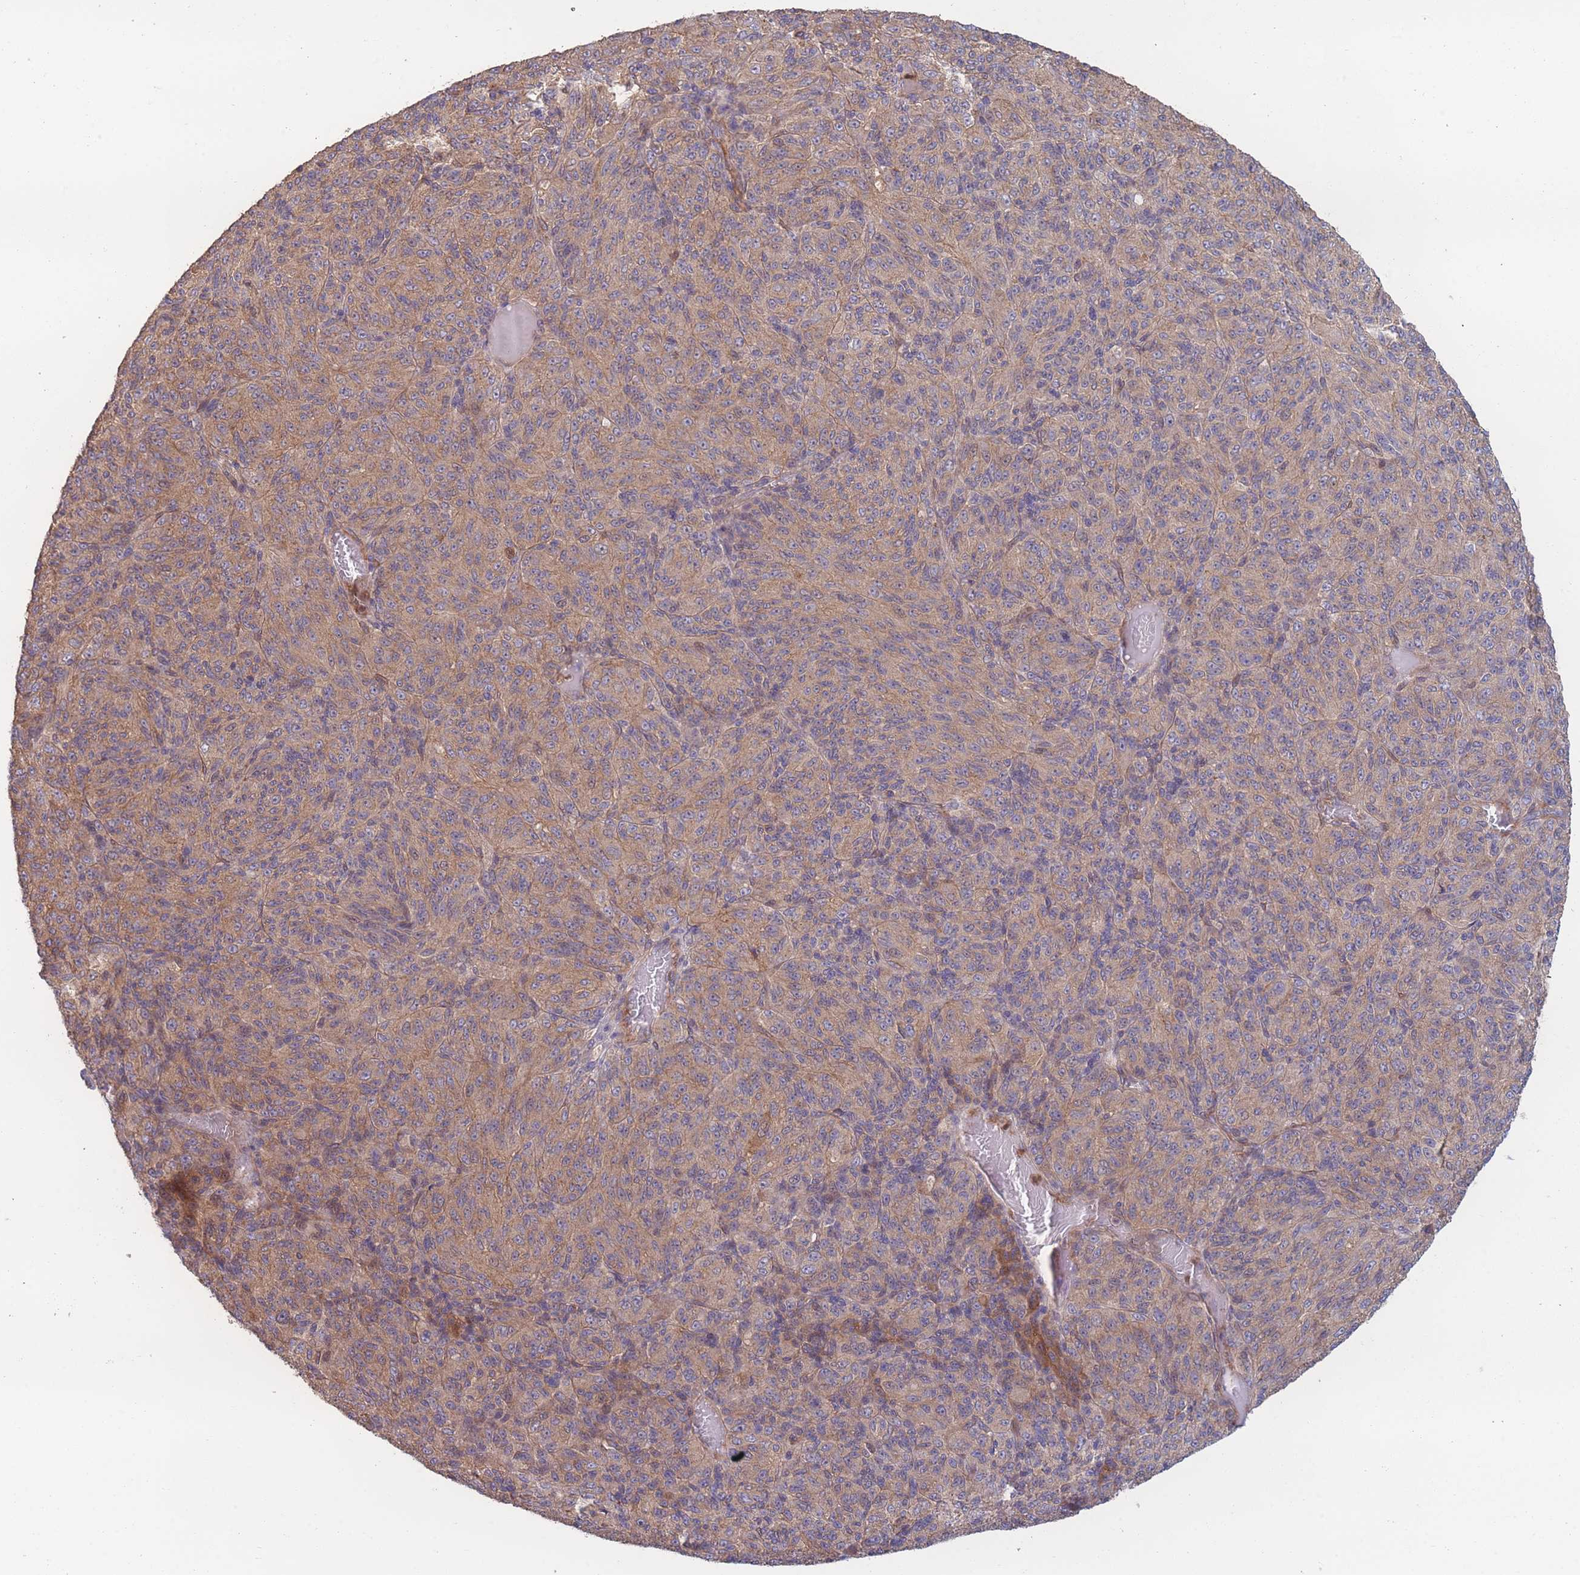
{"staining": {"intensity": "moderate", "quantity": ">75%", "location": "cytoplasmic/membranous"}, "tissue": "melanoma", "cell_type": "Tumor cells", "image_type": "cancer", "snomed": [{"axis": "morphology", "description": "Malignant melanoma, Metastatic site"}, {"axis": "topography", "description": "Brain"}], "caption": "Immunohistochemical staining of human malignant melanoma (metastatic site) exhibits medium levels of moderate cytoplasmic/membranous protein staining in about >75% of tumor cells.", "gene": "STEAP3", "patient": {"sex": "female", "age": 56}}